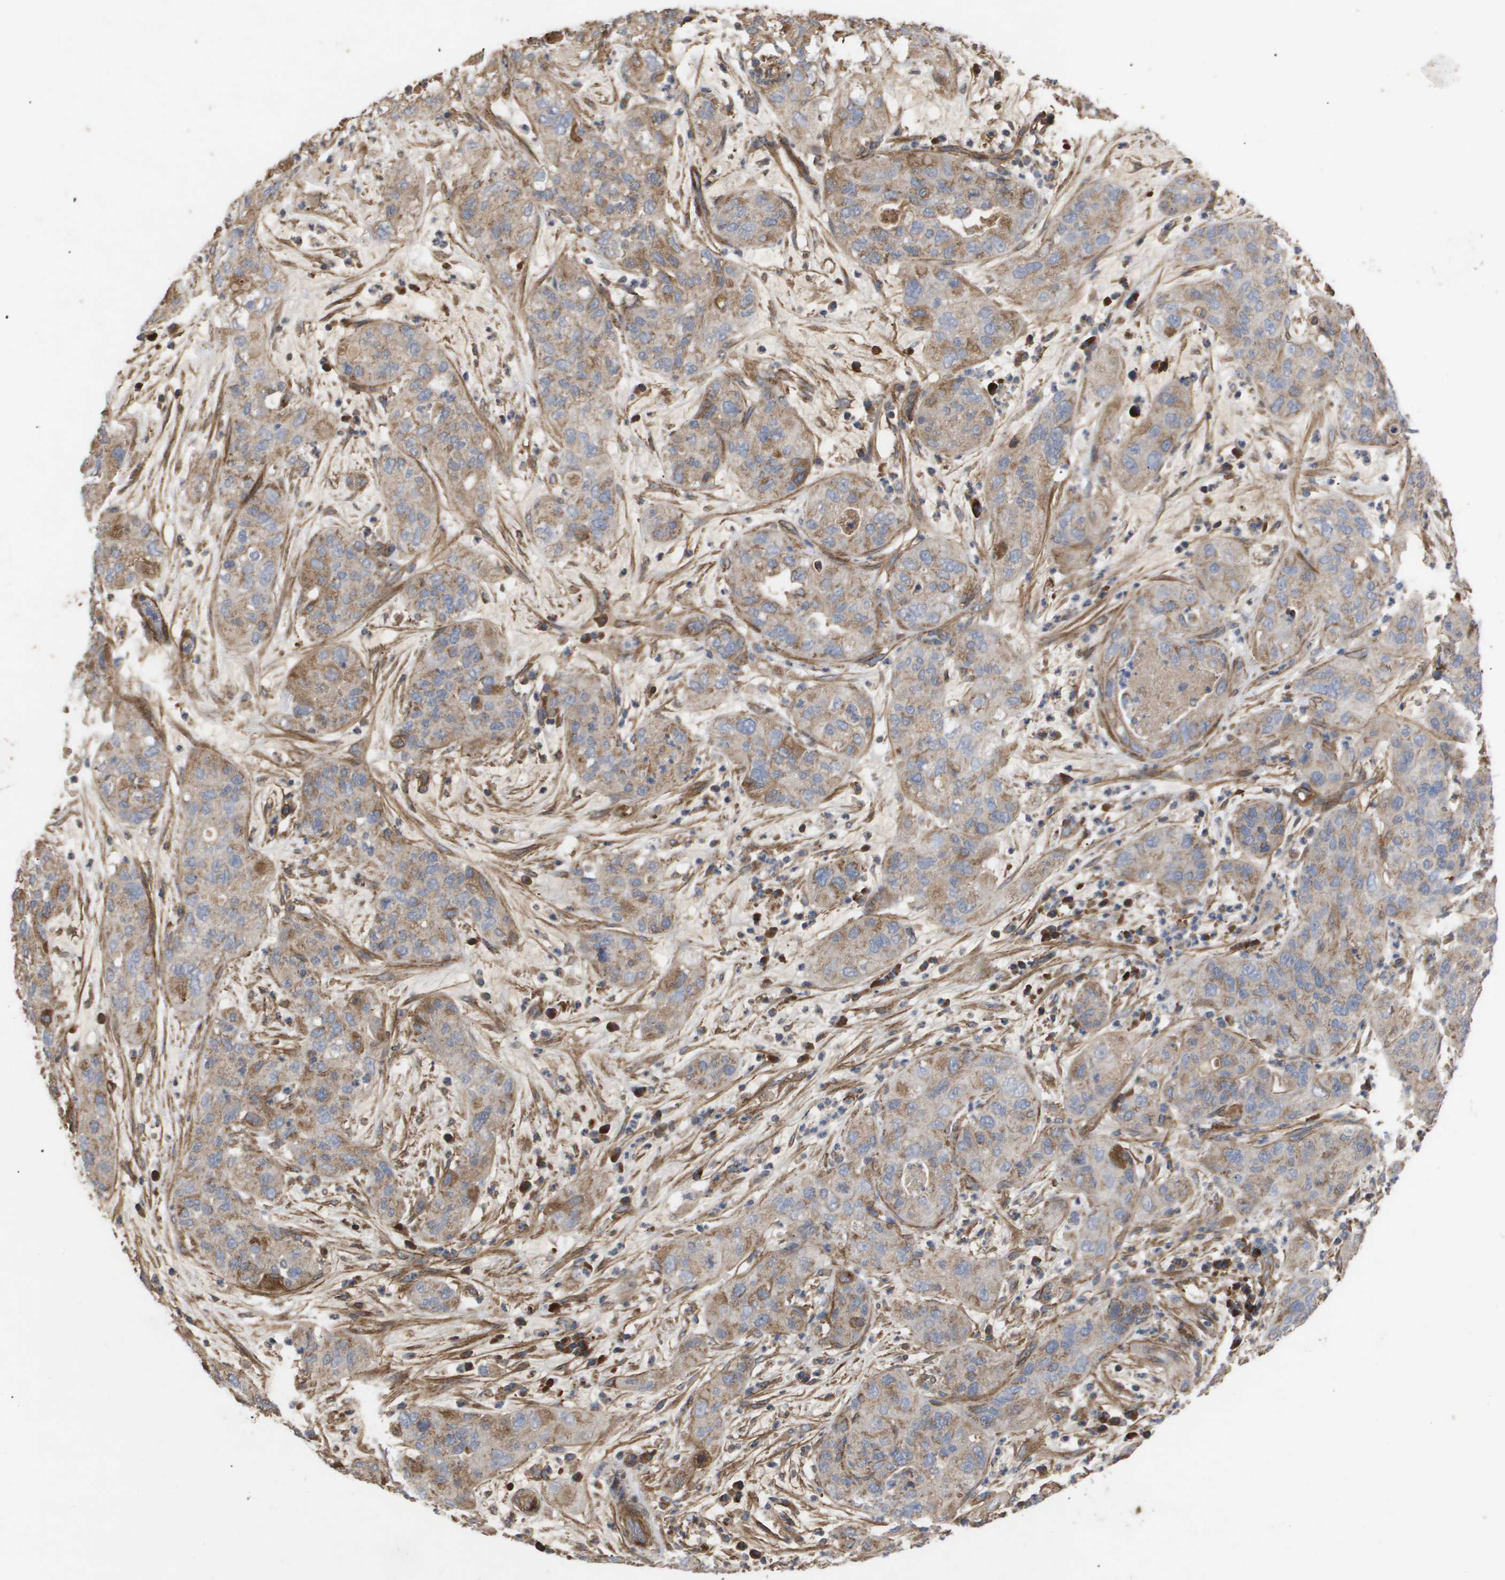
{"staining": {"intensity": "moderate", "quantity": "25%-75%", "location": "cytoplasmic/membranous"}, "tissue": "pancreatic cancer", "cell_type": "Tumor cells", "image_type": "cancer", "snomed": [{"axis": "morphology", "description": "Adenocarcinoma, NOS"}, {"axis": "topography", "description": "Pancreas"}], "caption": "Tumor cells reveal medium levels of moderate cytoplasmic/membranous staining in approximately 25%-75% of cells in human pancreatic cancer.", "gene": "TNS1", "patient": {"sex": "female", "age": 78}}